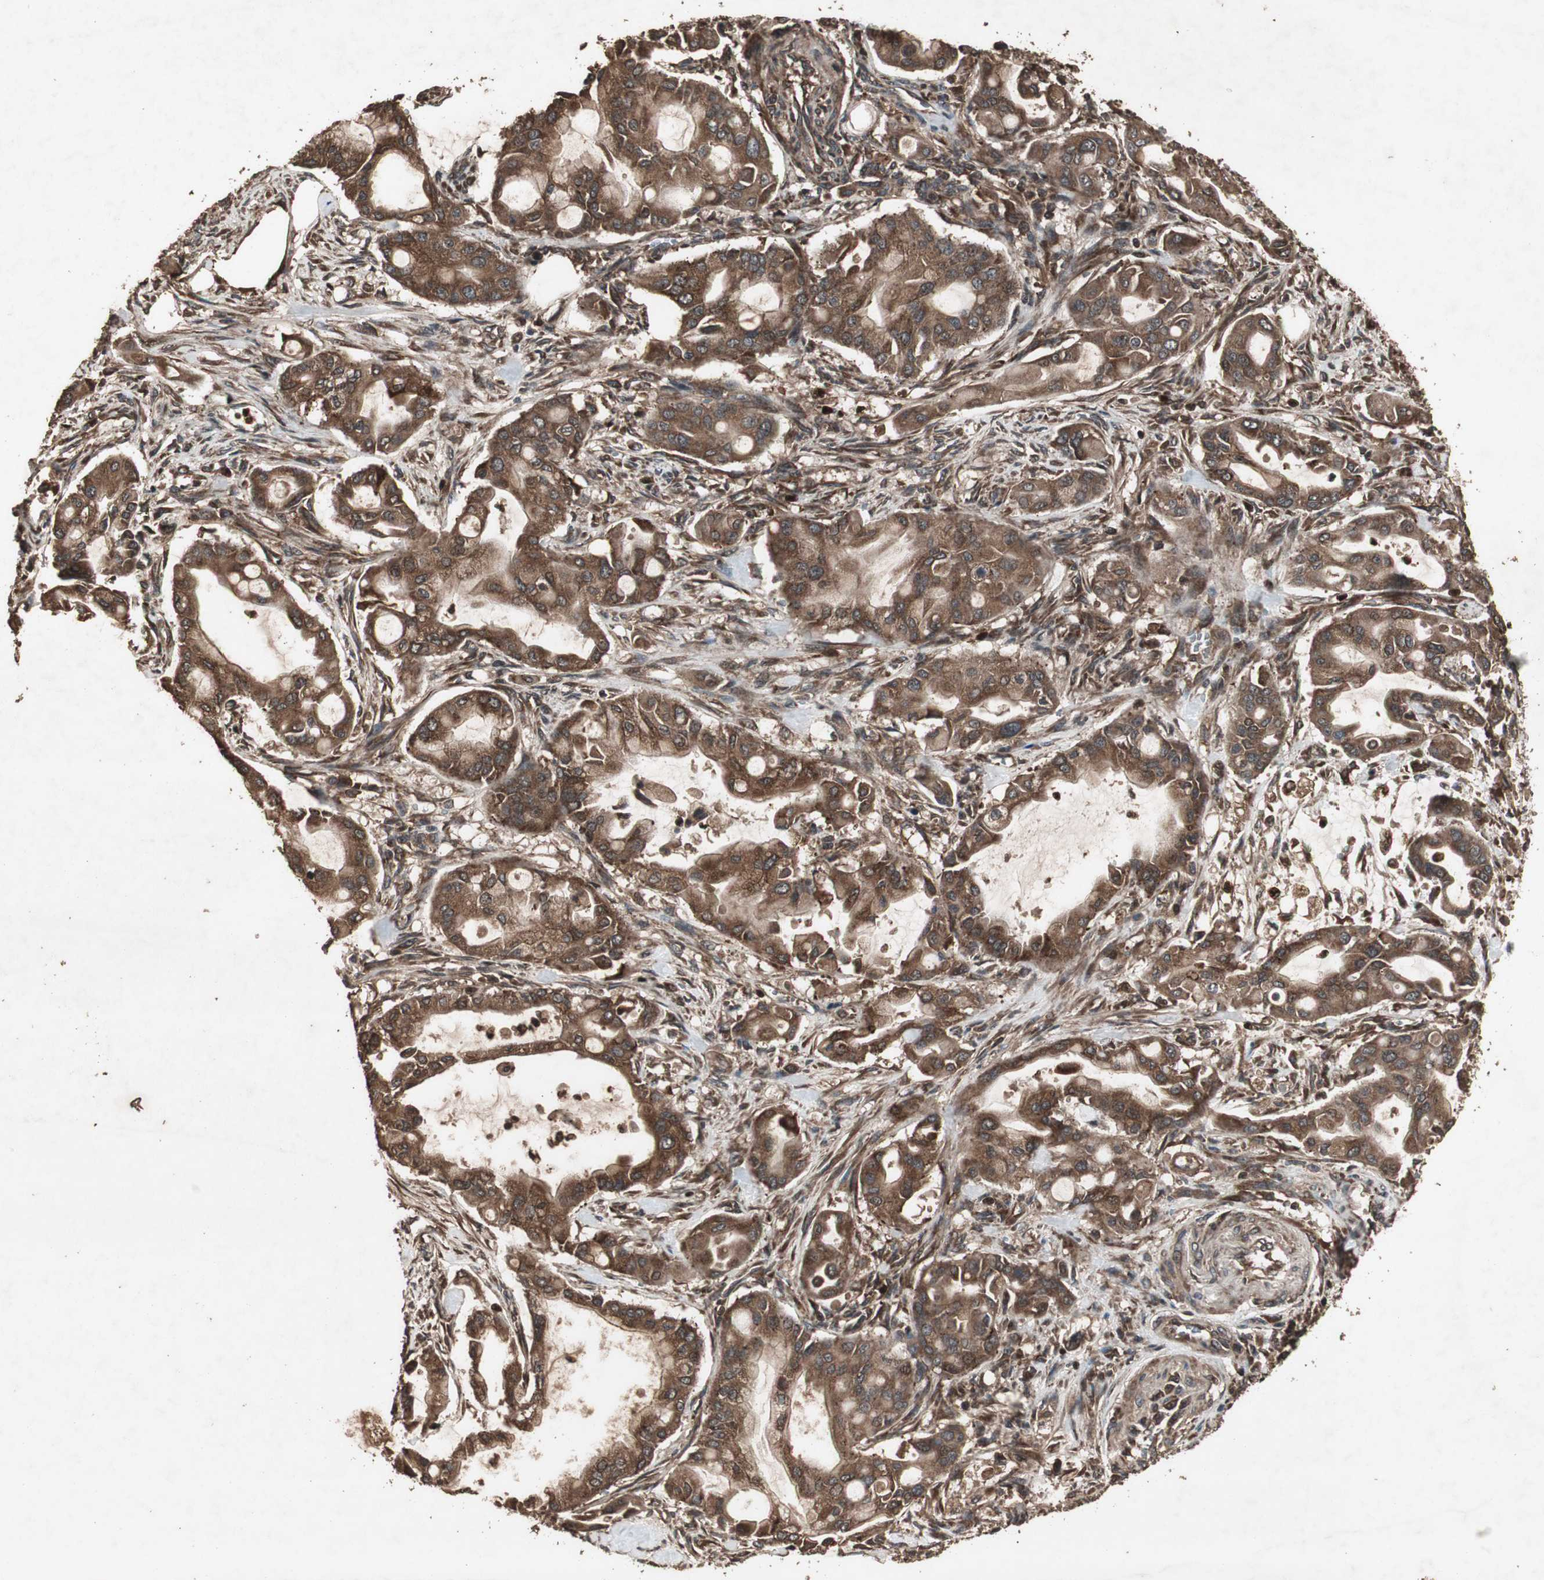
{"staining": {"intensity": "strong", "quantity": ">75%", "location": "cytoplasmic/membranous"}, "tissue": "pancreatic cancer", "cell_type": "Tumor cells", "image_type": "cancer", "snomed": [{"axis": "morphology", "description": "Adenocarcinoma, NOS"}, {"axis": "morphology", "description": "Adenocarcinoma, metastatic, NOS"}, {"axis": "topography", "description": "Lymph node"}, {"axis": "topography", "description": "Pancreas"}, {"axis": "topography", "description": "Duodenum"}], "caption": "Protein analysis of pancreatic cancer tissue exhibits strong cytoplasmic/membranous staining in approximately >75% of tumor cells.", "gene": "LAMTOR5", "patient": {"sex": "female", "age": 64}}